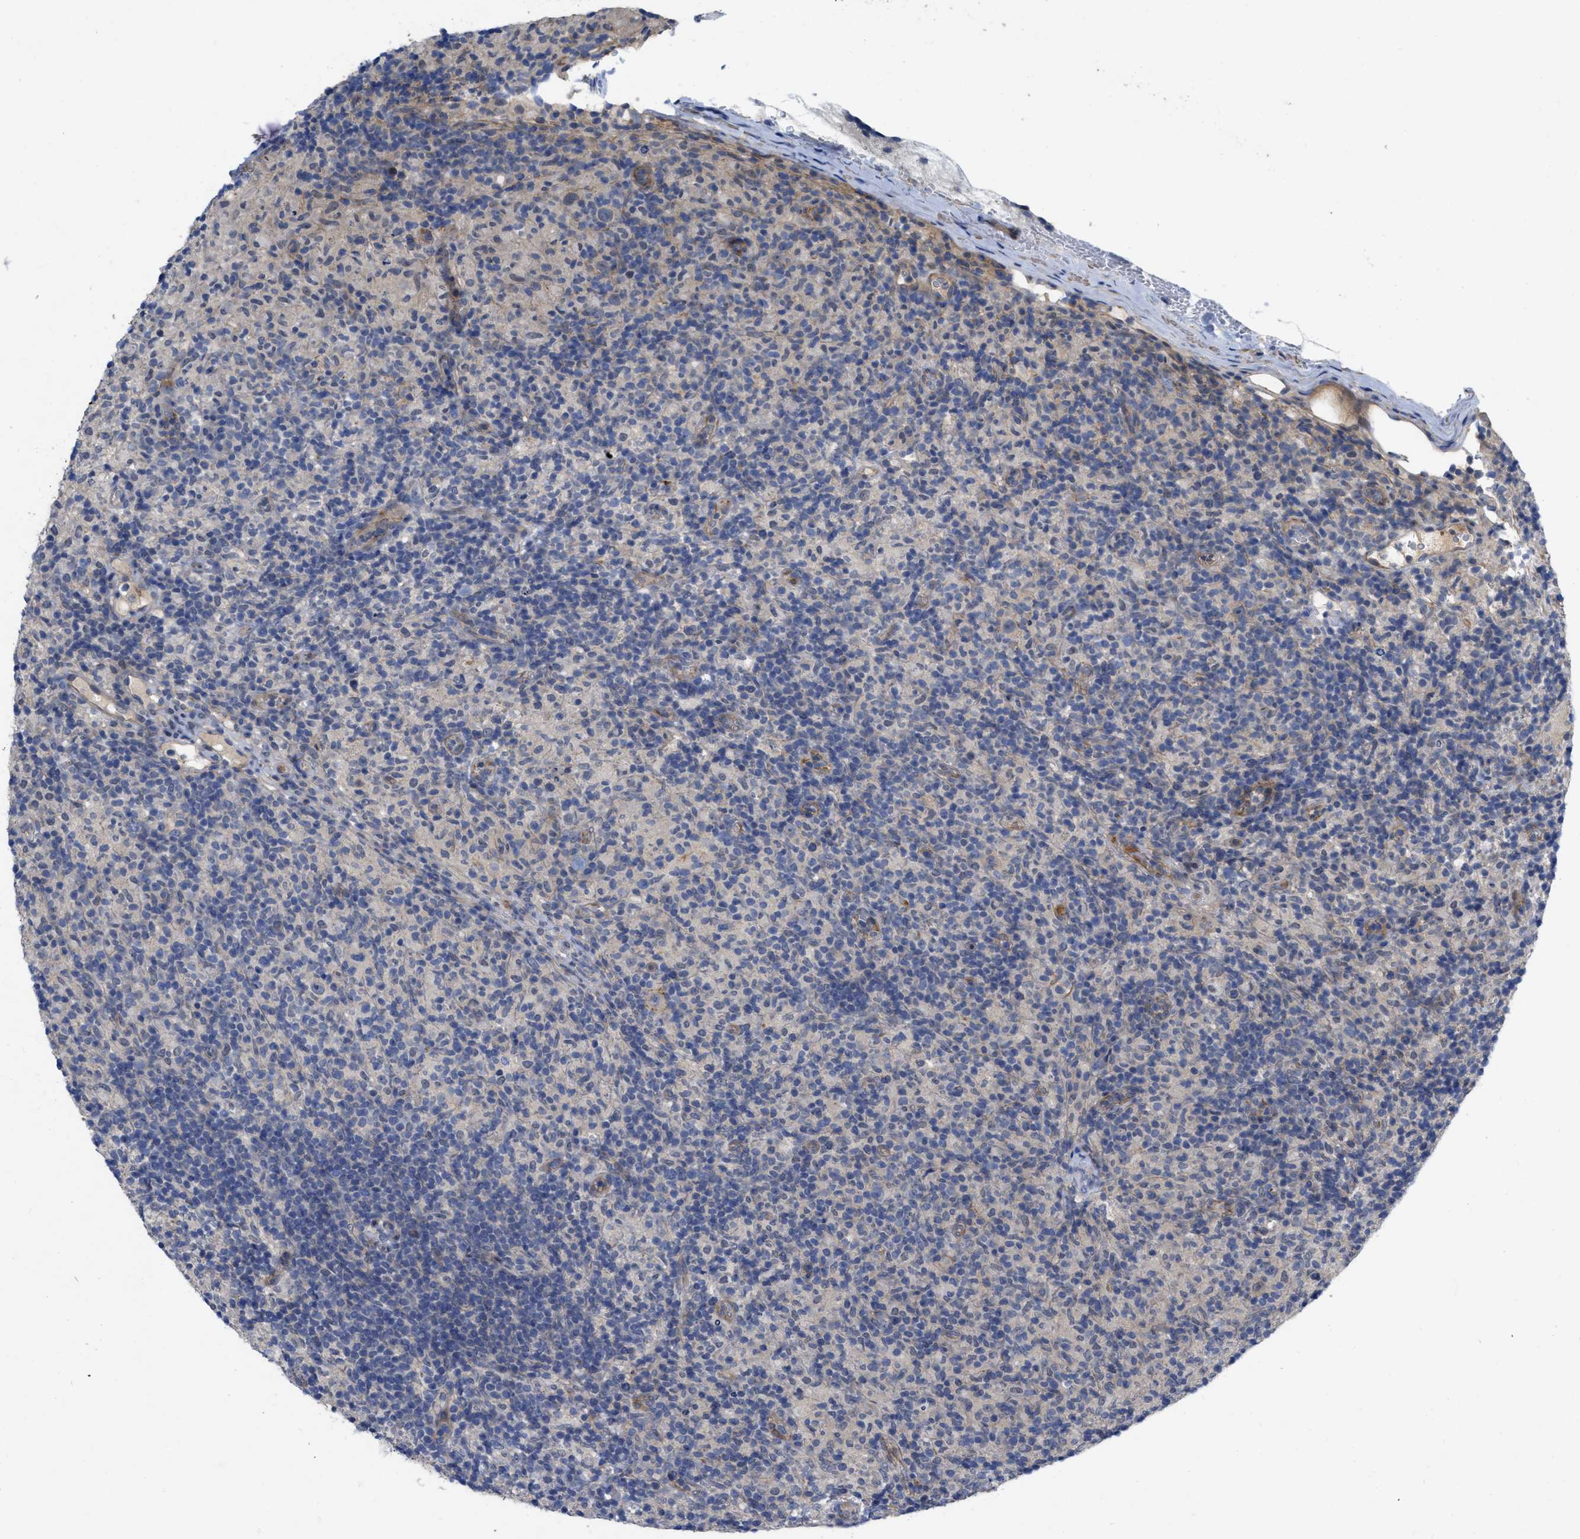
{"staining": {"intensity": "negative", "quantity": "none", "location": "none"}, "tissue": "lymphoma", "cell_type": "Tumor cells", "image_type": "cancer", "snomed": [{"axis": "morphology", "description": "Hodgkin's disease, NOS"}, {"axis": "topography", "description": "Lymph node"}], "caption": "Lymphoma stained for a protein using immunohistochemistry (IHC) reveals no staining tumor cells.", "gene": "ARHGEF26", "patient": {"sex": "male", "age": 70}}